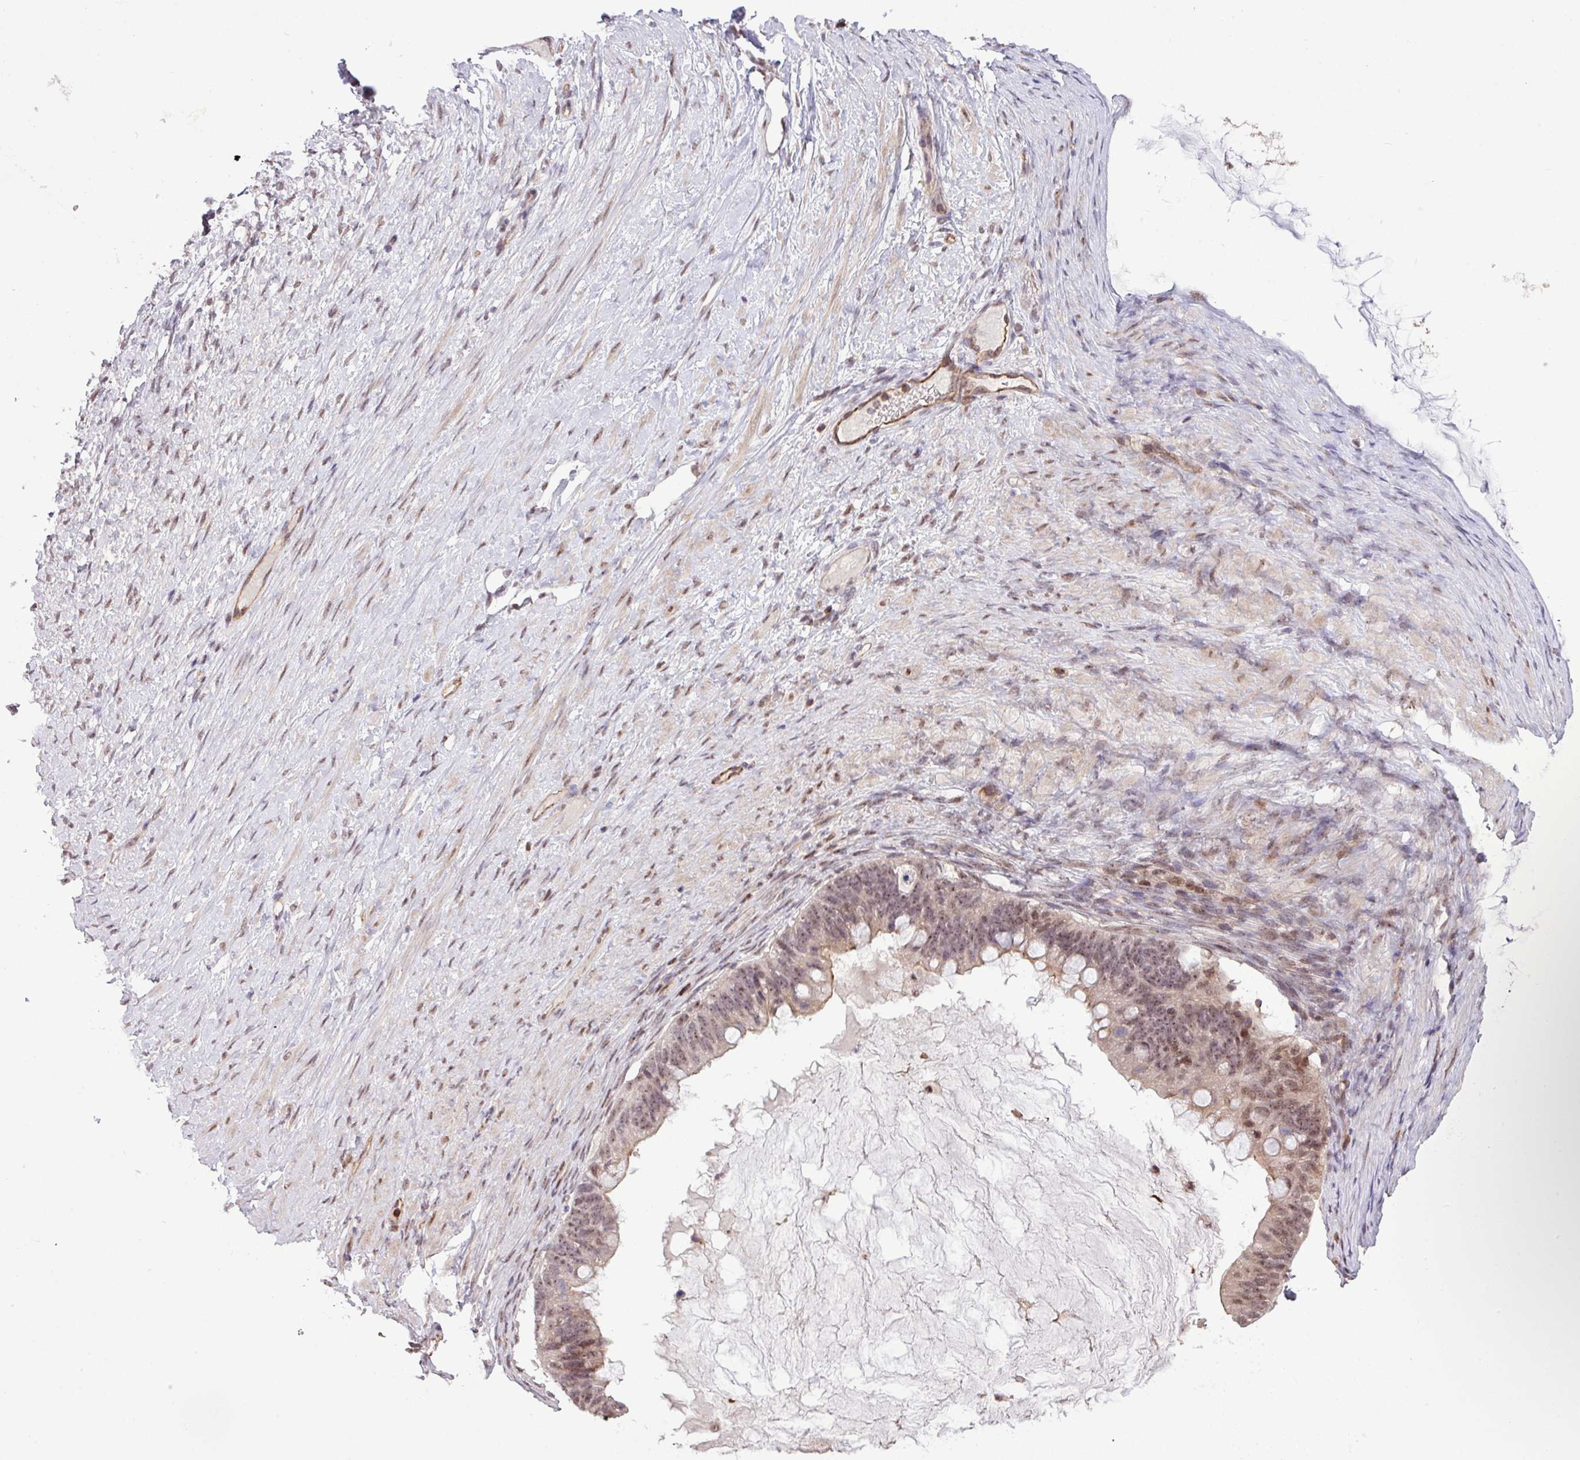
{"staining": {"intensity": "weak", "quantity": ">75%", "location": "nuclear"}, "tissue": "ovarian cancer", "cell_type": "Tumor cells", "image_type": "cancer", "snomed": [{"axis": "morphology", "description": "Cystadenocarcinoma, mucinous, NOS"}, {"axis": "topography", "description": "Ovary"}], "caption": "DAB (3,3'-diaminobenzidine) immunohistochemical staining of ovarian cancer (mucinous cystadenocarcinoma) demonstrates weak nuclear protein staining in approximately >75% of tumor cells.", "gene": "GON7", "patient": {"sex": "female", "age": 61}}